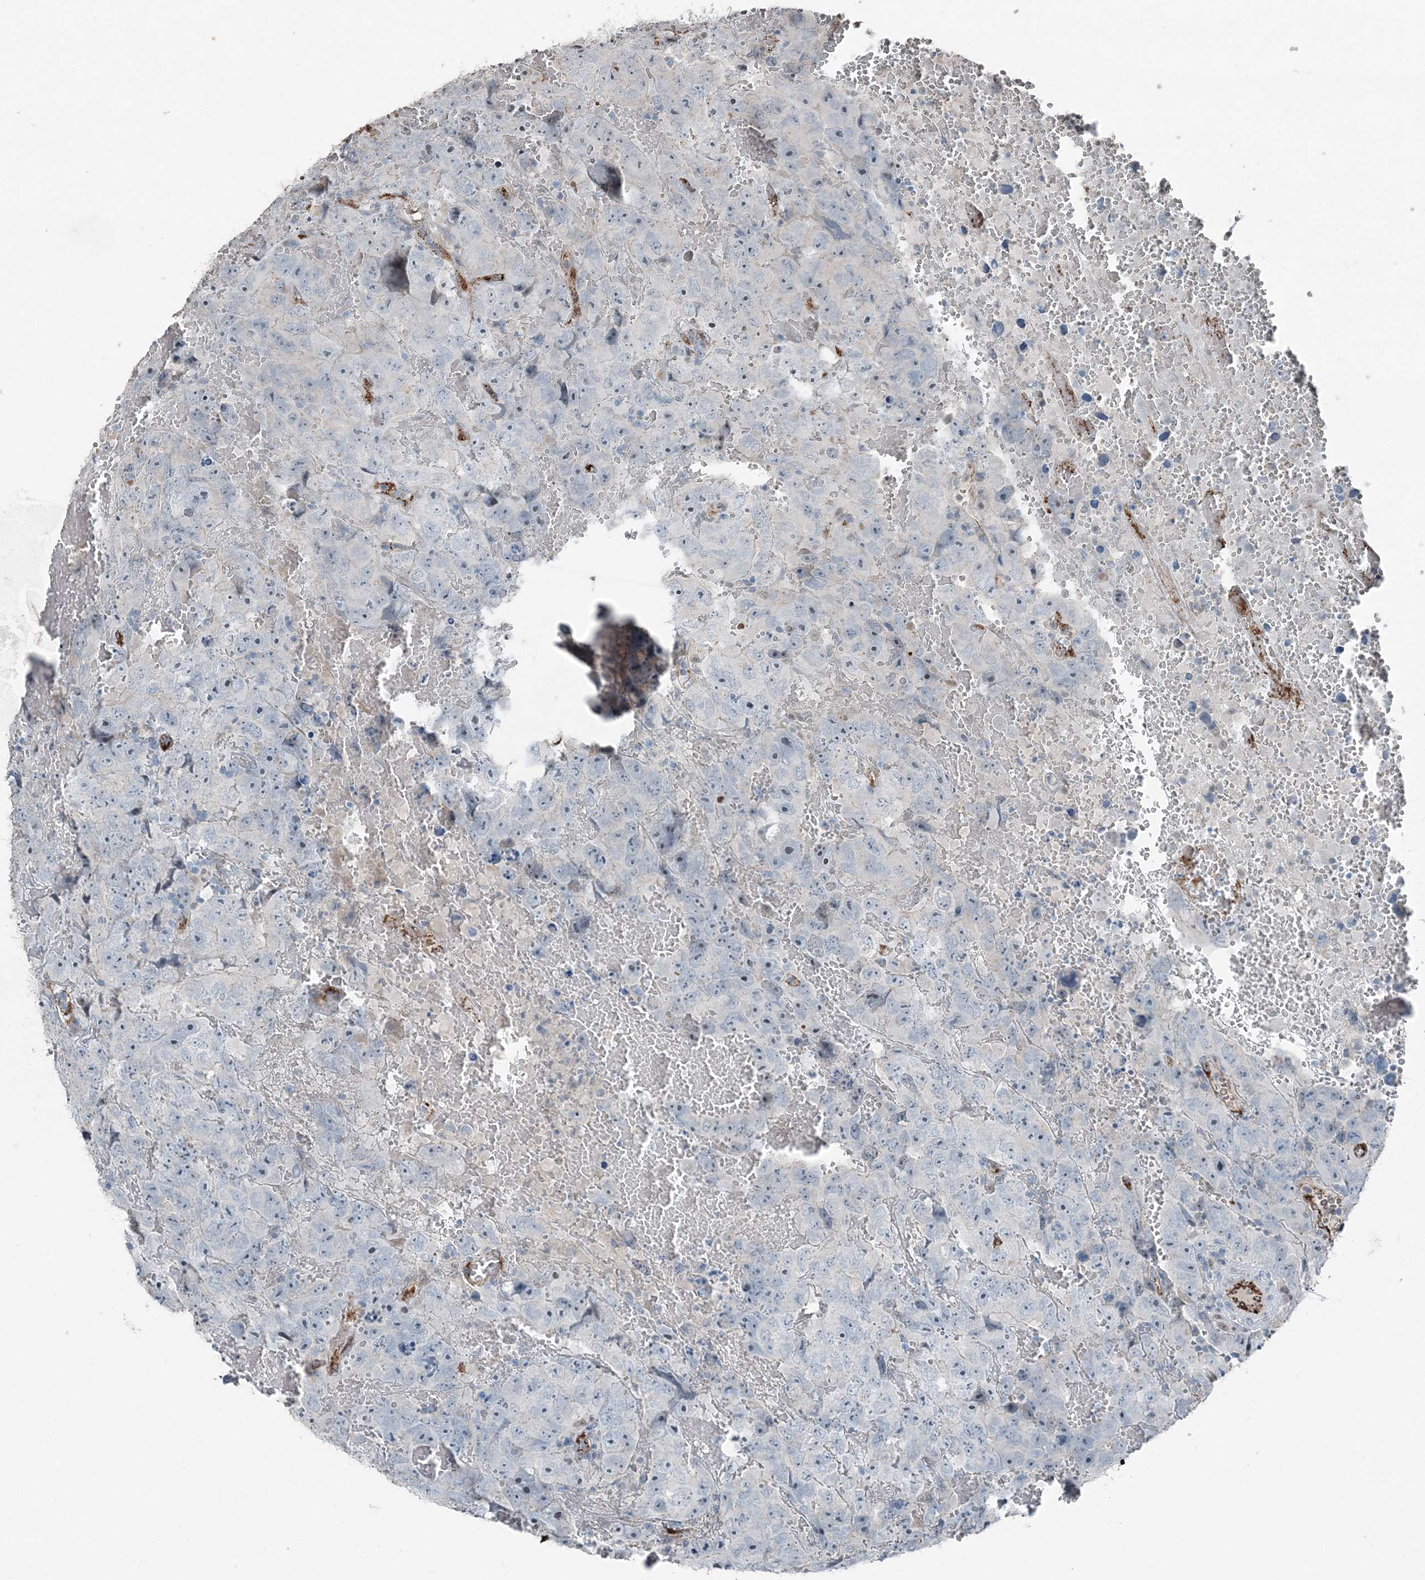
{"staining": {"intensity": "negative", "quantity": "none", "location": "none"}, "tissue": "testis cancer", "cell_type": "Tumor cells", "image_type": "cancer", "snomed": [{"axis": "morphology", "description": "Carcinoma, Embryonal, NOS"}, {"axis": "topography", "description": "Testis"}], "caption": "This is an IHC micrograph of embryonal carcinoma (testis). There is no expression in tumor cells.", "gene": "ELOVL7", "patient": {"sex": "male", "age": 45}}